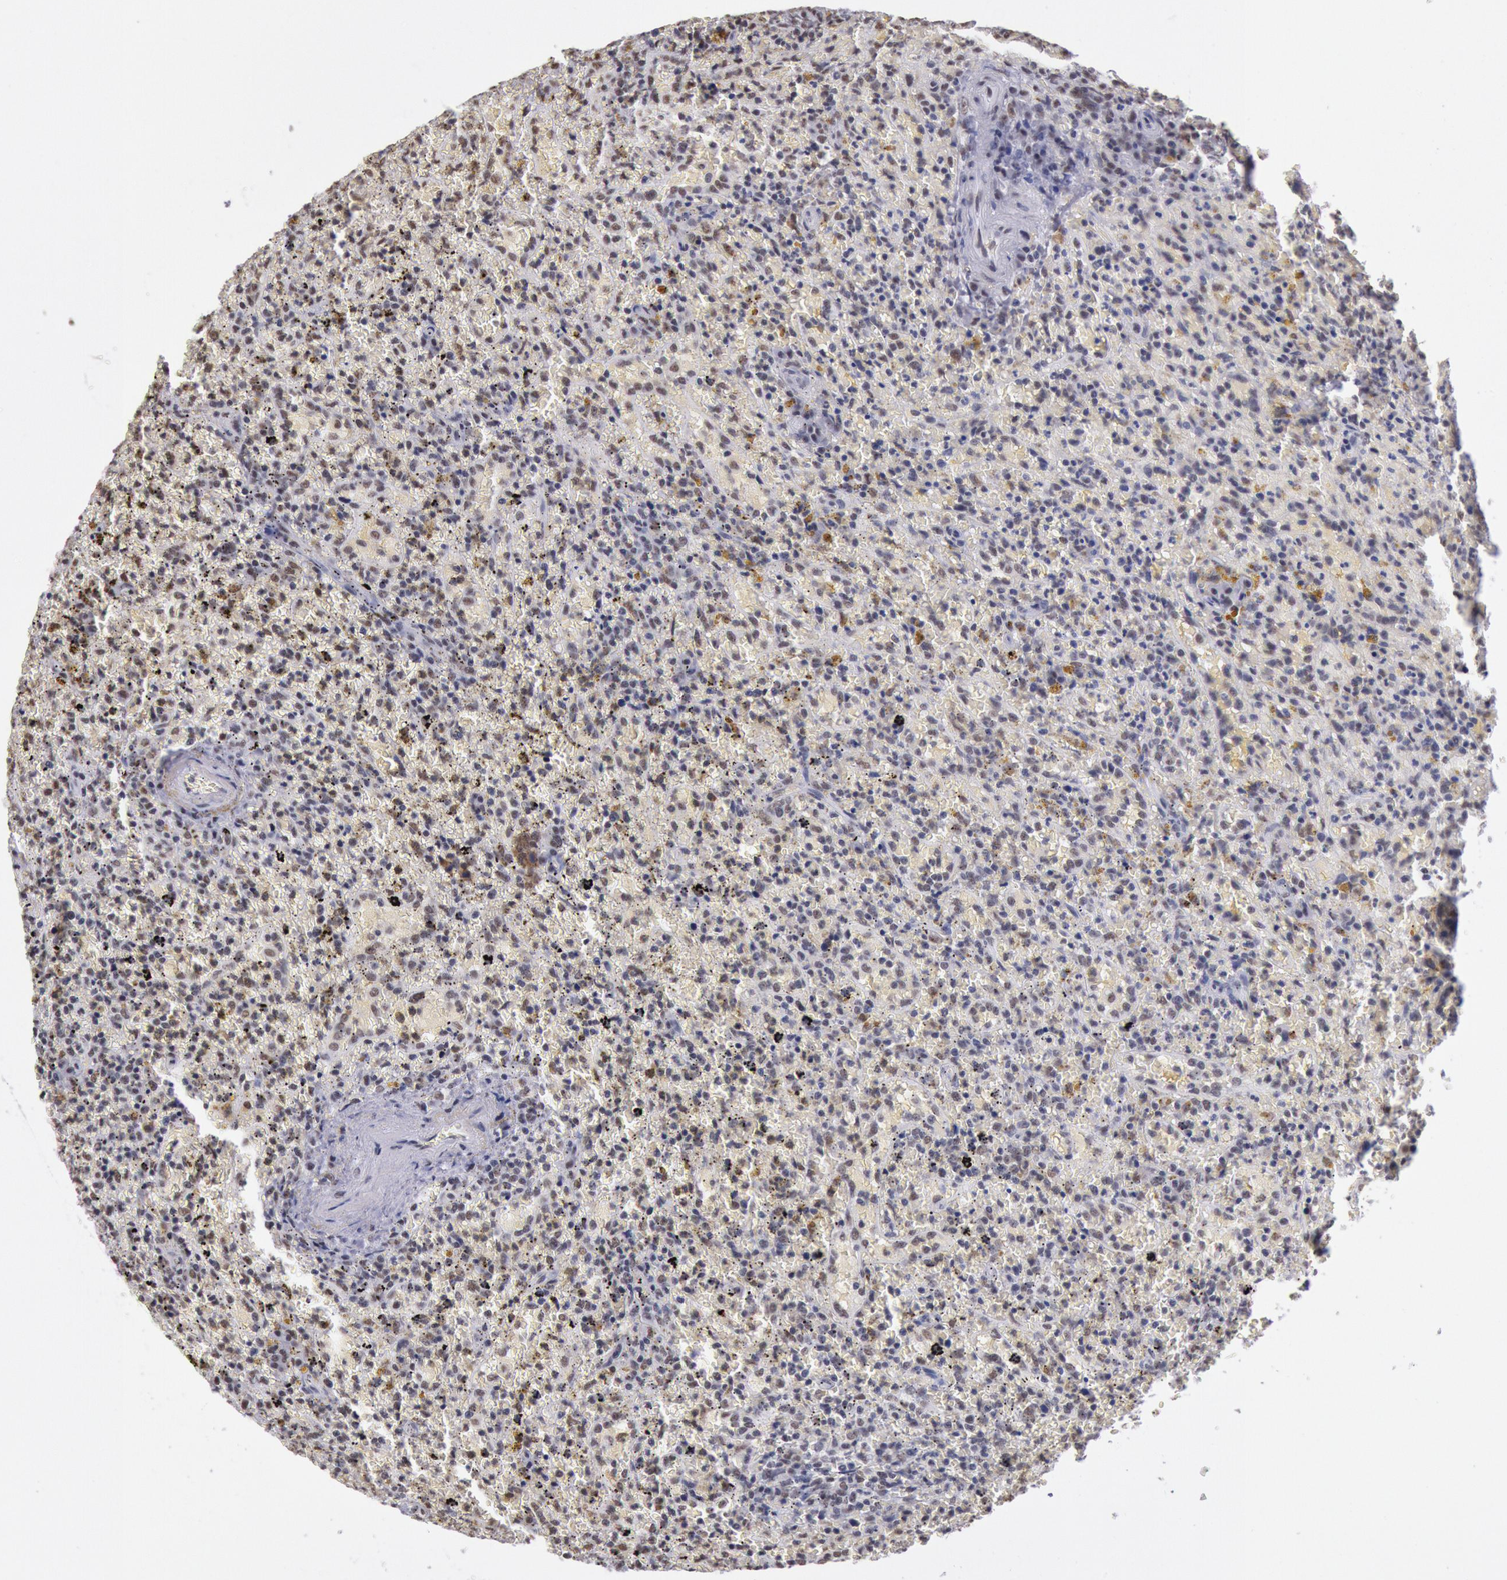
{"staining": {"intensity": "weak", "quantity": ">75%", "location": "nuclear"}, "tissue": "lymphoma", "cell_type": "Tumor cells", "image_type": "cancer", "snomed": [{"axis": "morphology", "description": "Malignant lymphoma, non-Hodgkin's type, High grade"}, {"axis": "topography", "description": "Spleen"}, {"axis": "topography", "description": "Lymph node"}], "caption": "Lymphoma was stained to show a protein in brown. There is low levels of weak nuclear staining in approximately >75% of tumor cells.", "gene": "SNRPD3", "patient": {"sex": "female", "age": 70}}